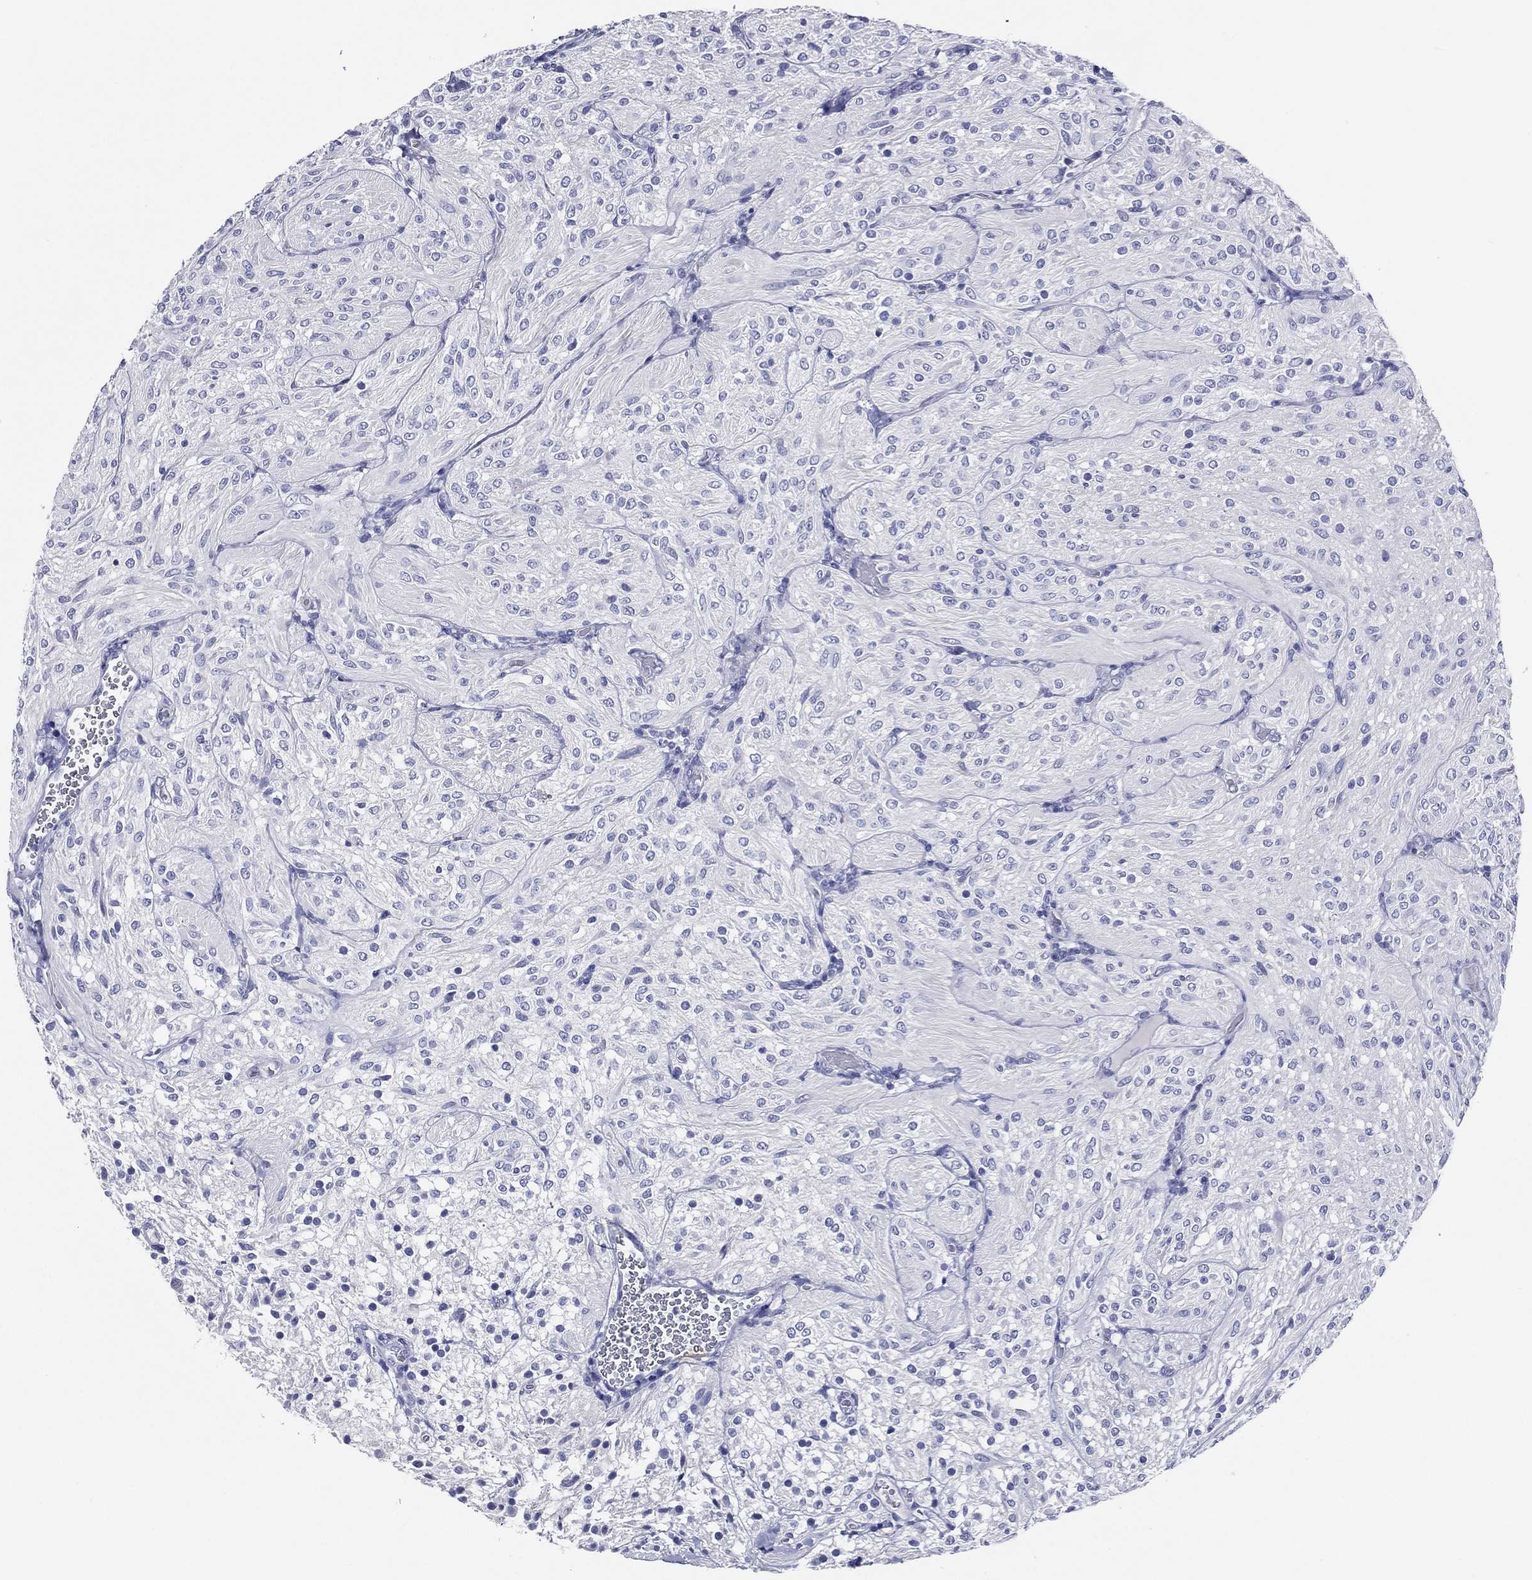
{"staining": {"intensity": "negative", "quantity": "none", "location": "none"}, "tissue": "glioma", "cell_type": "Tumor cells", "image_type": "cancer", "snomed": [{"axis": "morphology", "description": "Glioma, malignant, Low grade"}, {"axis": "topography", "description": "Brain"}], "caption": "Immunohistochemistry (IHC) photomicrograph of neoplastic tissue: human glioma stained with DAB exhibits no significant protein staining in tumor cells.", "gene": "TFAP2A", "patient": {"sex": "male", "age": 3}}